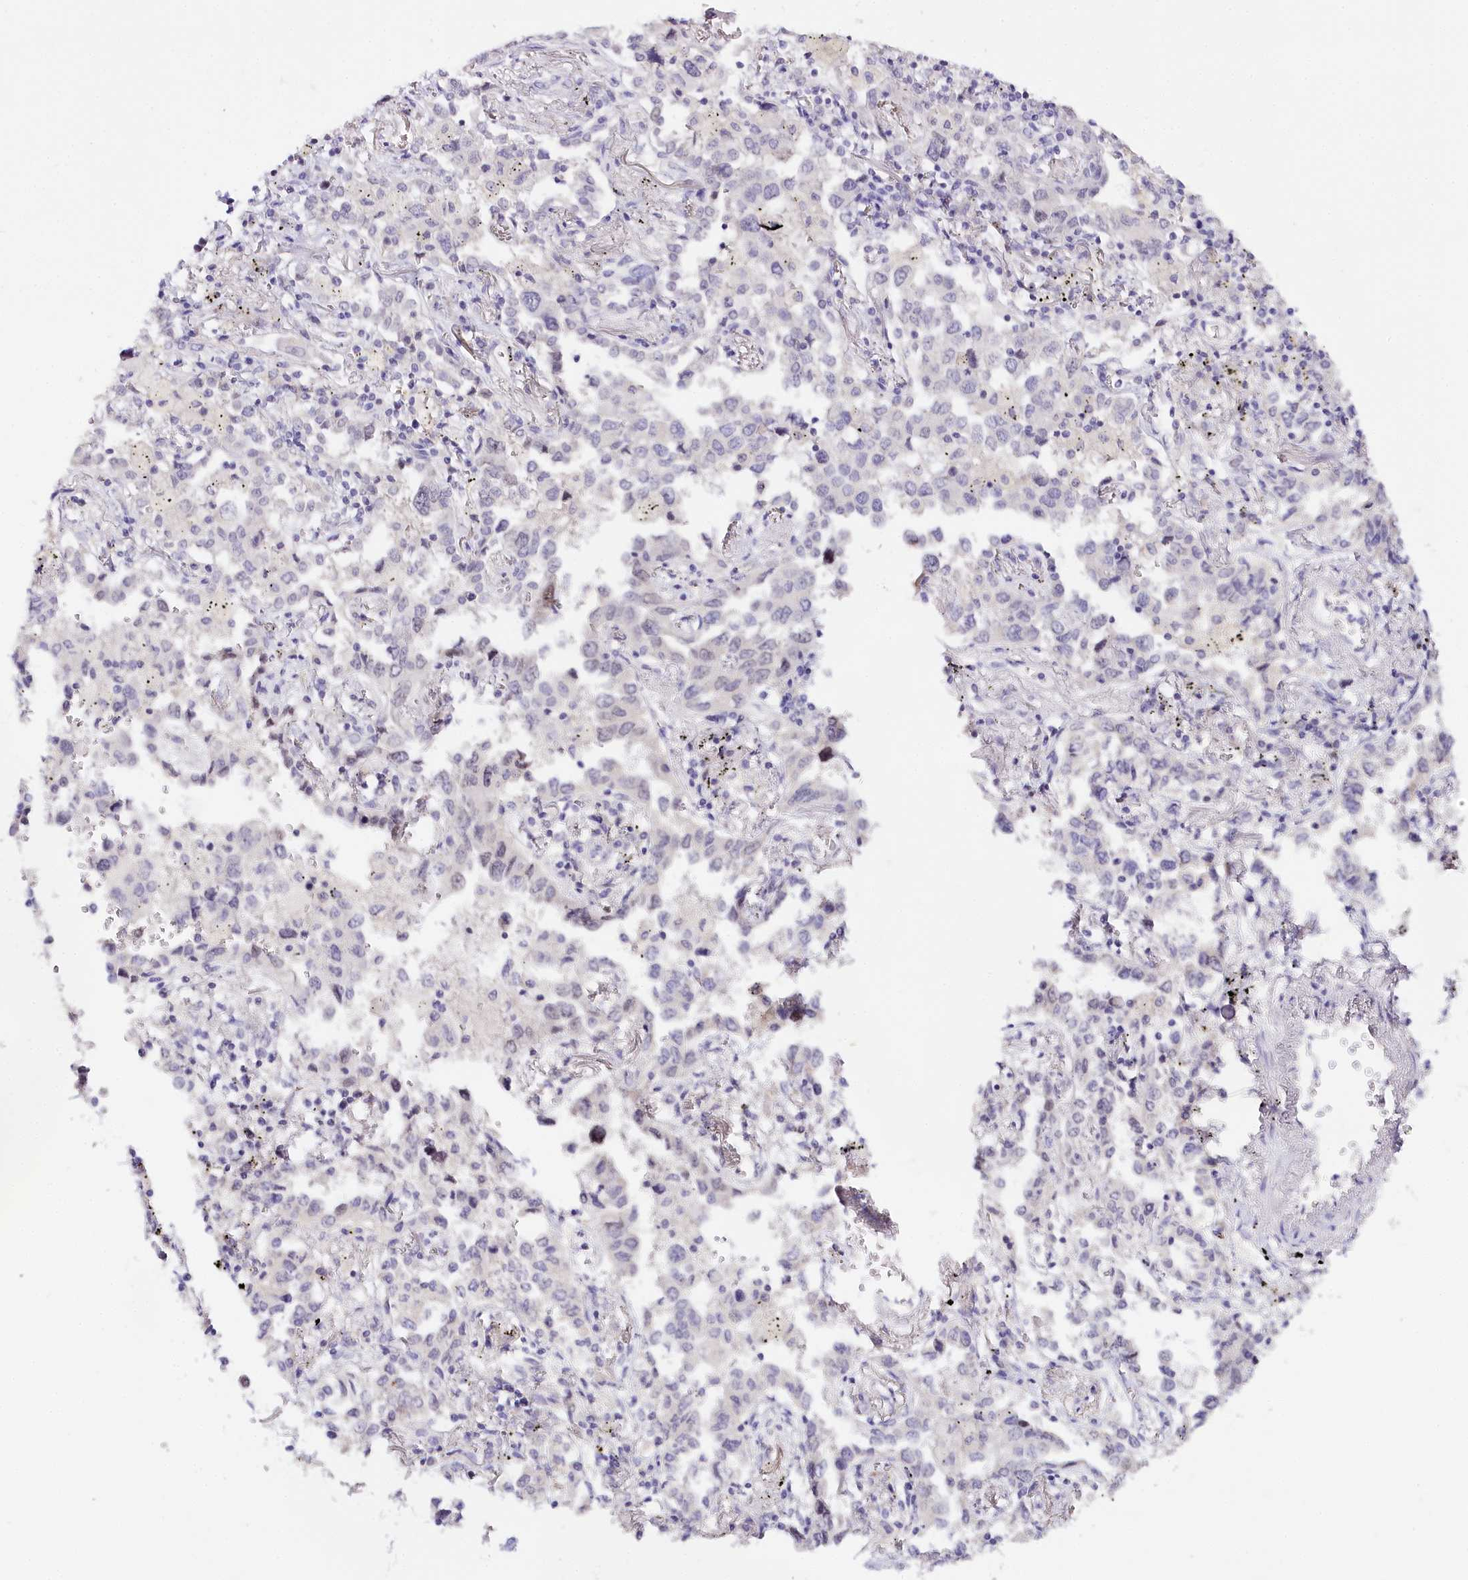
{"staining": {"intensity": "negative", "quantity": "none", "location": "none"}, "tissue": "lung cancer", "cell_type": "Tumor cells", "image_type": "cancer", "snomed": [{"axis": "morphology", "description": "Adenocarcinoma, NOS"}, {"axis": "topography", "description": "Lung"}], "caption": "The image reveals no significant staining in tumor cells of lung adenocarcinoma.", "gene": "TP53", "patient": {"sex": "male", "age": 67}}